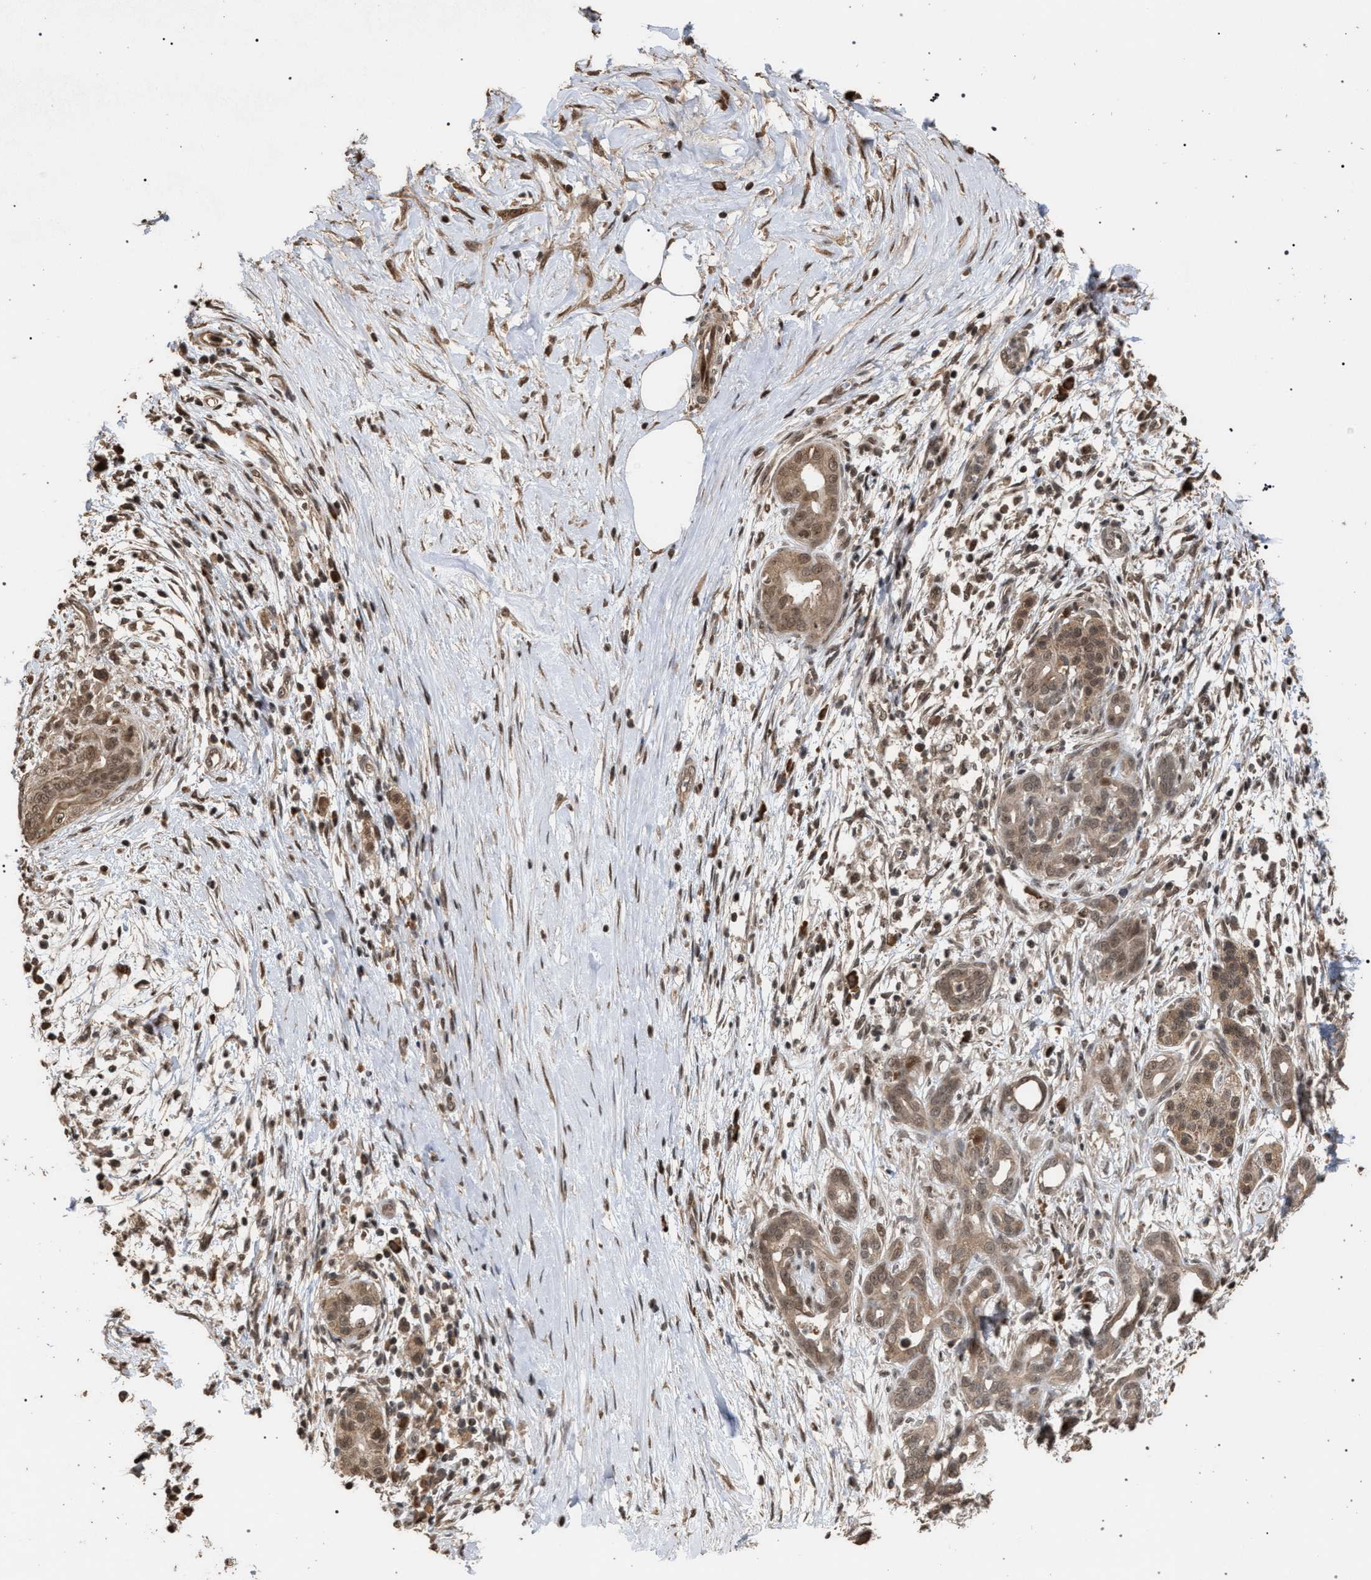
{"staining": {"intensity": "weak", "quantity": ">75%", "location": "cytoplasmic/membranous"}, "tissue": "pancreatic cancer", "cell_type": "Tumor cells", "image_type": "cancer", "snomed": [{"axis": "morphology", "description": "Adenocarcinoma, NOS"}, {"axis": "topography", "description": "Pancreas"}], "caption": "Immunohistochemistry image of neoplastic tissue: human adenocarcinoma (pancreatic) stained using IHC reveals low levels of weak protein expression localized specifically in the cytoplasmic/membranous of tumor cells, appearing as a cytoplasmic/membranous brown color.", "gene": "NAA35", "patient": {"sex": "male", "age": 58}}